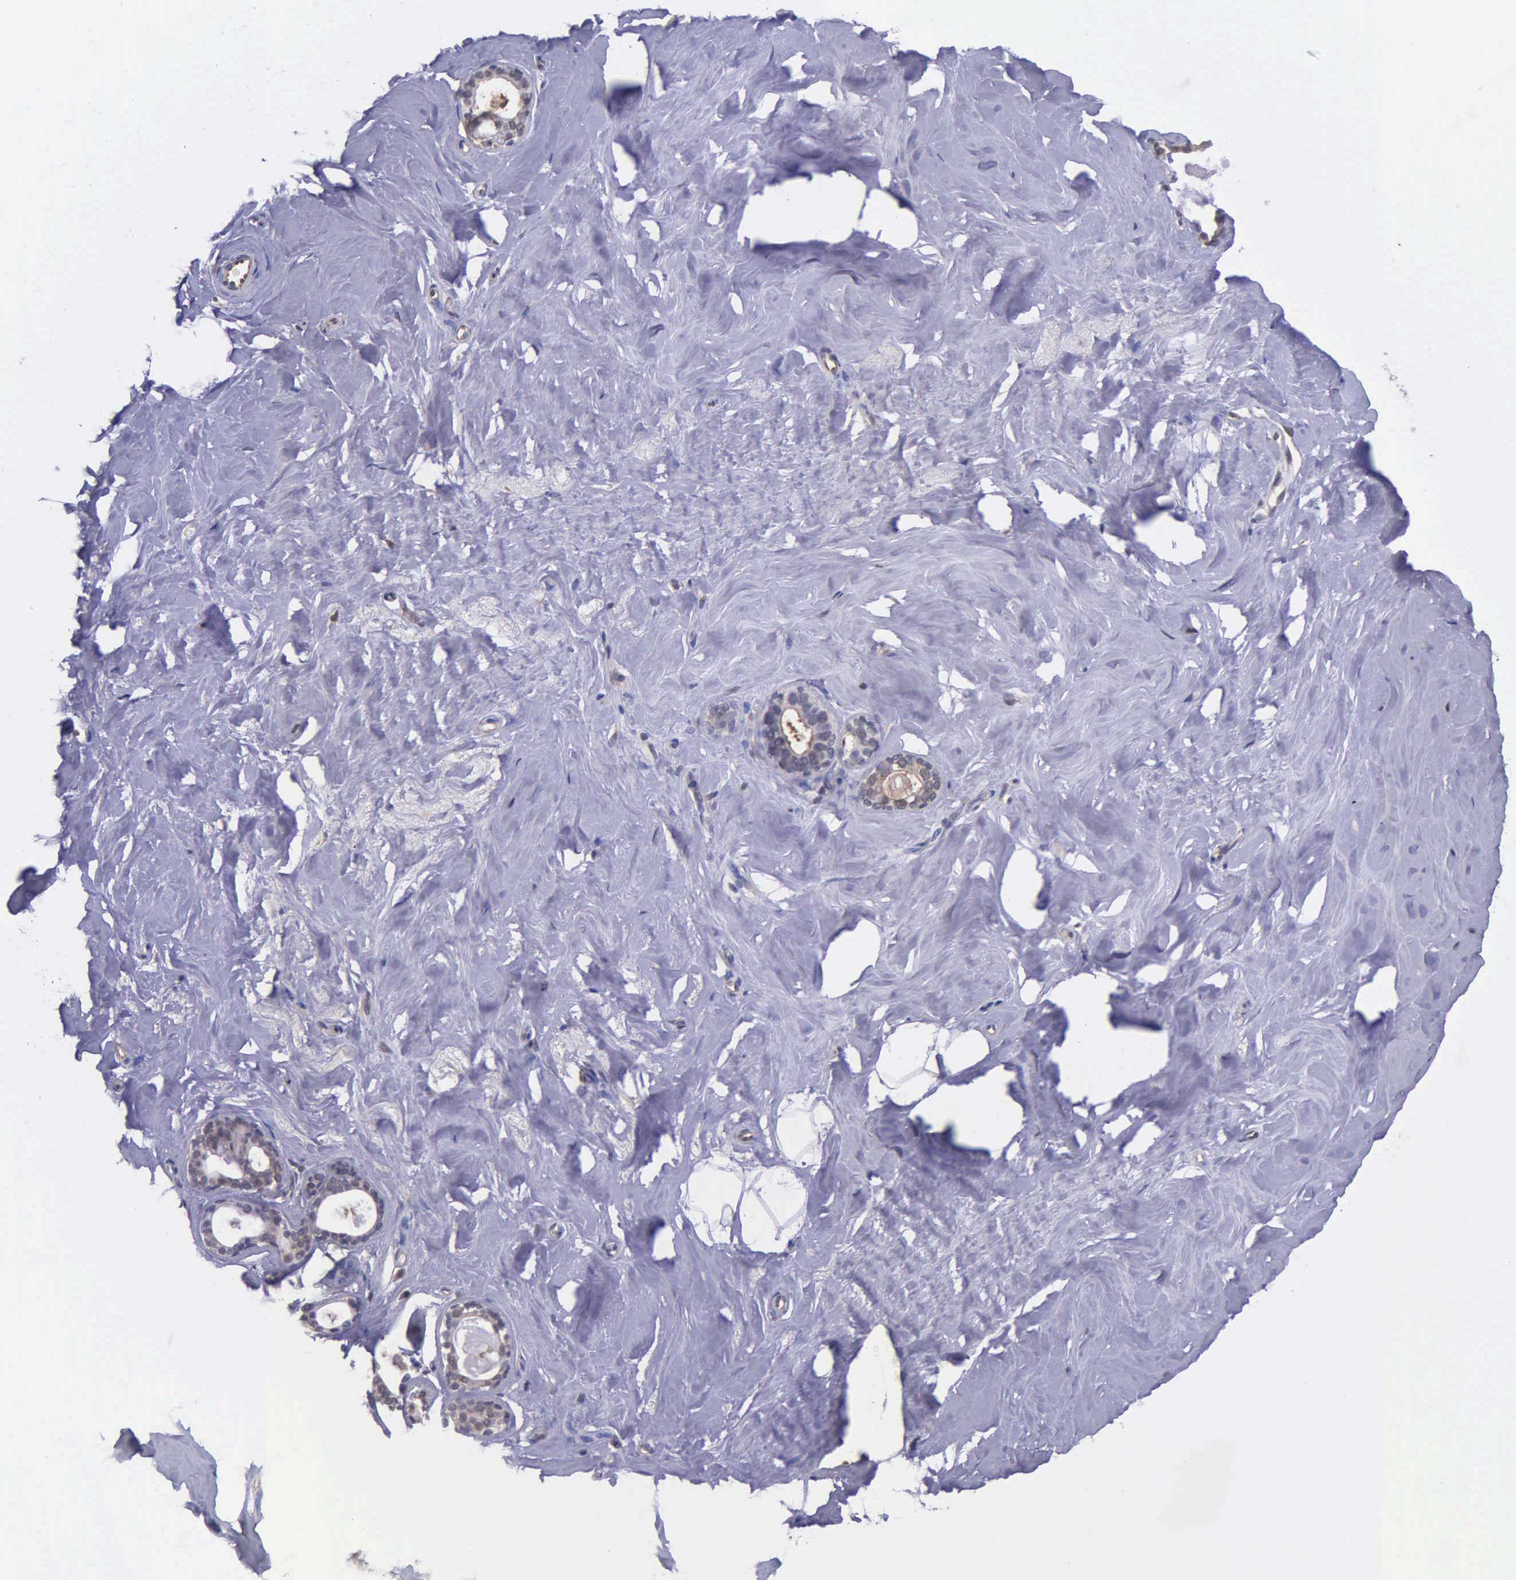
{"staining": {"intensity": "negative", "quantity": "none", "location": "none"}, "tissue": "breast", "cell_type": "Adipocytes", "image_type": "normal", "snomed": [{"axis": "morphology", "description": "Normal tissue, NOS"}, {"axis": "topography", "description": "Breast"}], "caption": "A micrograph of breast stained for a protein displays no brown staining in adipocytes.", "gene": "PSMC1", "patient": {"sex": "female", "age": 54}}